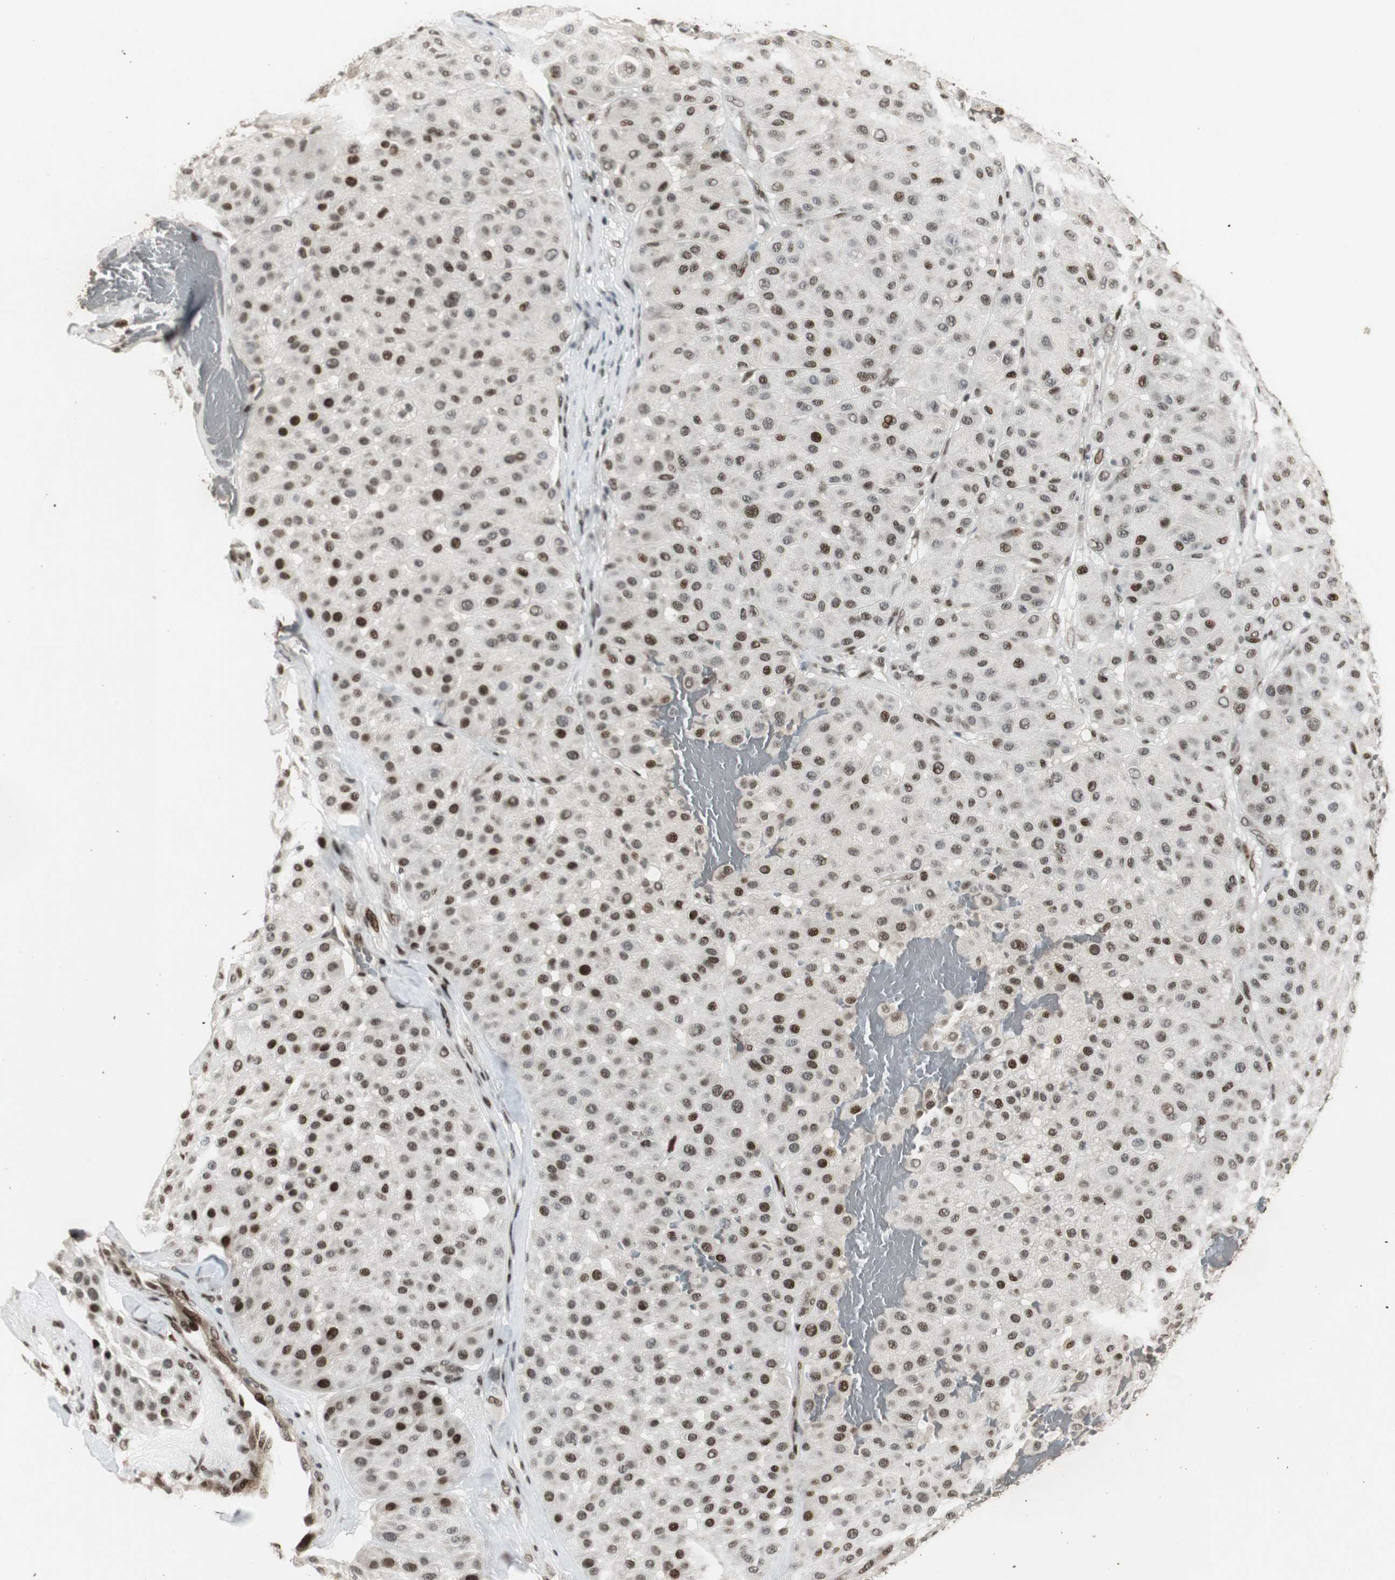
{"staining": {"intensity": "moderate", "quantity": ">75%", "location": "nuclear"}, "tissue": "melanoma", "cell_type": "Tumor cells", "image_type": "cancer", "snomed": [{"axis": "morphology", "description": "Normal tissue, NOS"}, {"axis": "morphology", "description": "Malignant melanoma, Metastatic site"}, {"axis": "topography", "description": "Skin"}], "caption": "Protein analysis of malignant melanoma (metastatic site) tissue demonstrates moderate nuclear positivity in about >75% of tumor cells. (brown staining indicates protein expression, while blue staining denotes nuclei).", "gene": "TAF5", "patient": {"sex": "male", "age": 41}}